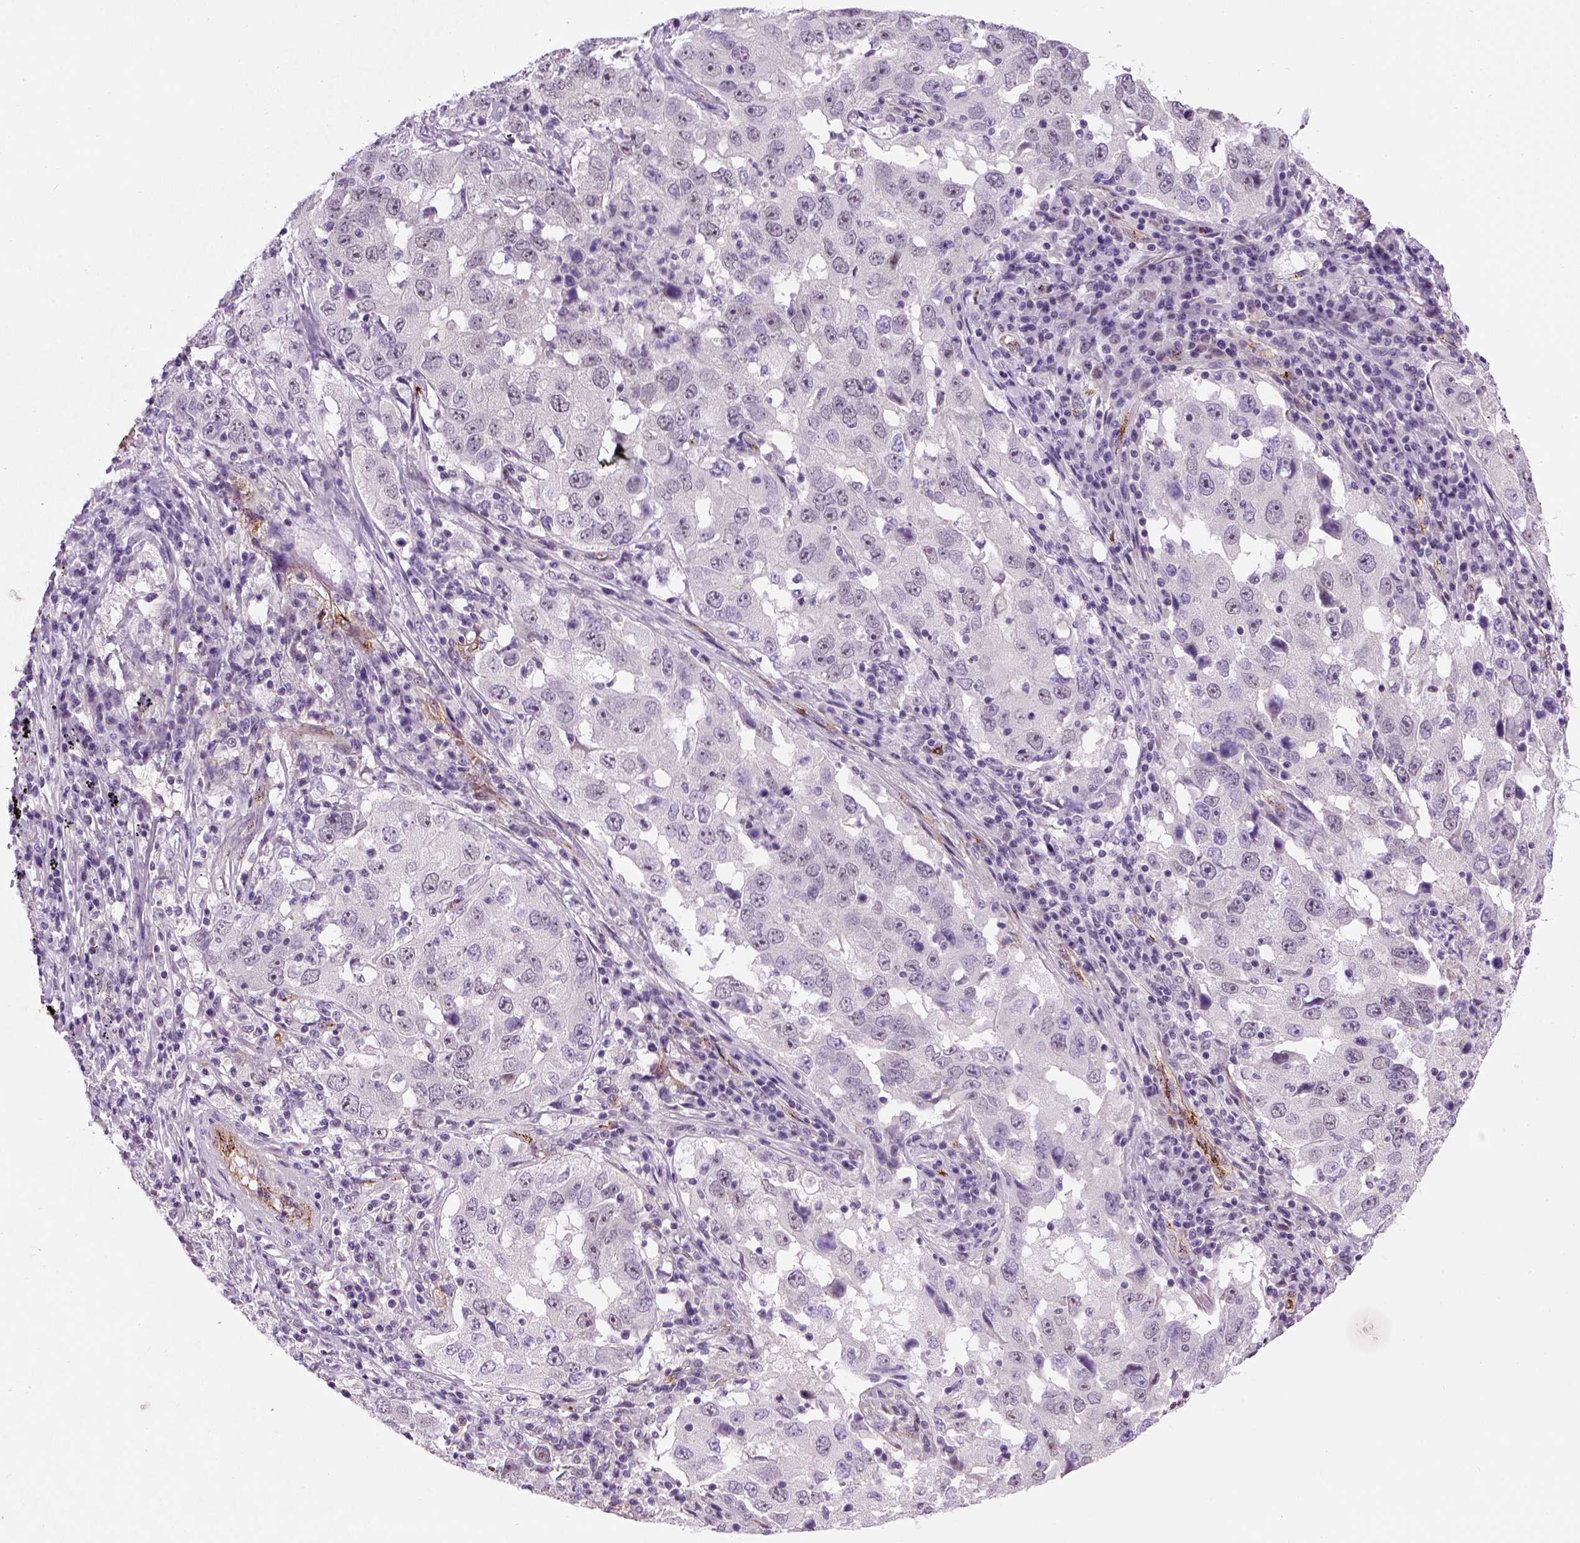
{"staining": {"intensity": "negative", "quantity": "none", "location": "none"}, "tissue": "lung cancer", "cell_type": "Tumor cells", "image_type": "cancer", "snomed": [{"axis": "morphology", "description": "Adenocarcinoma, NOS"}, {"axis": "topography", "description": "Lung"}], "caption": "This is an IHC image of lung cancer (adenocarcinoma). There is no positivity in tumor cells.", "gene": "VWF", "patient": {"sex": "male", "age": 73}}